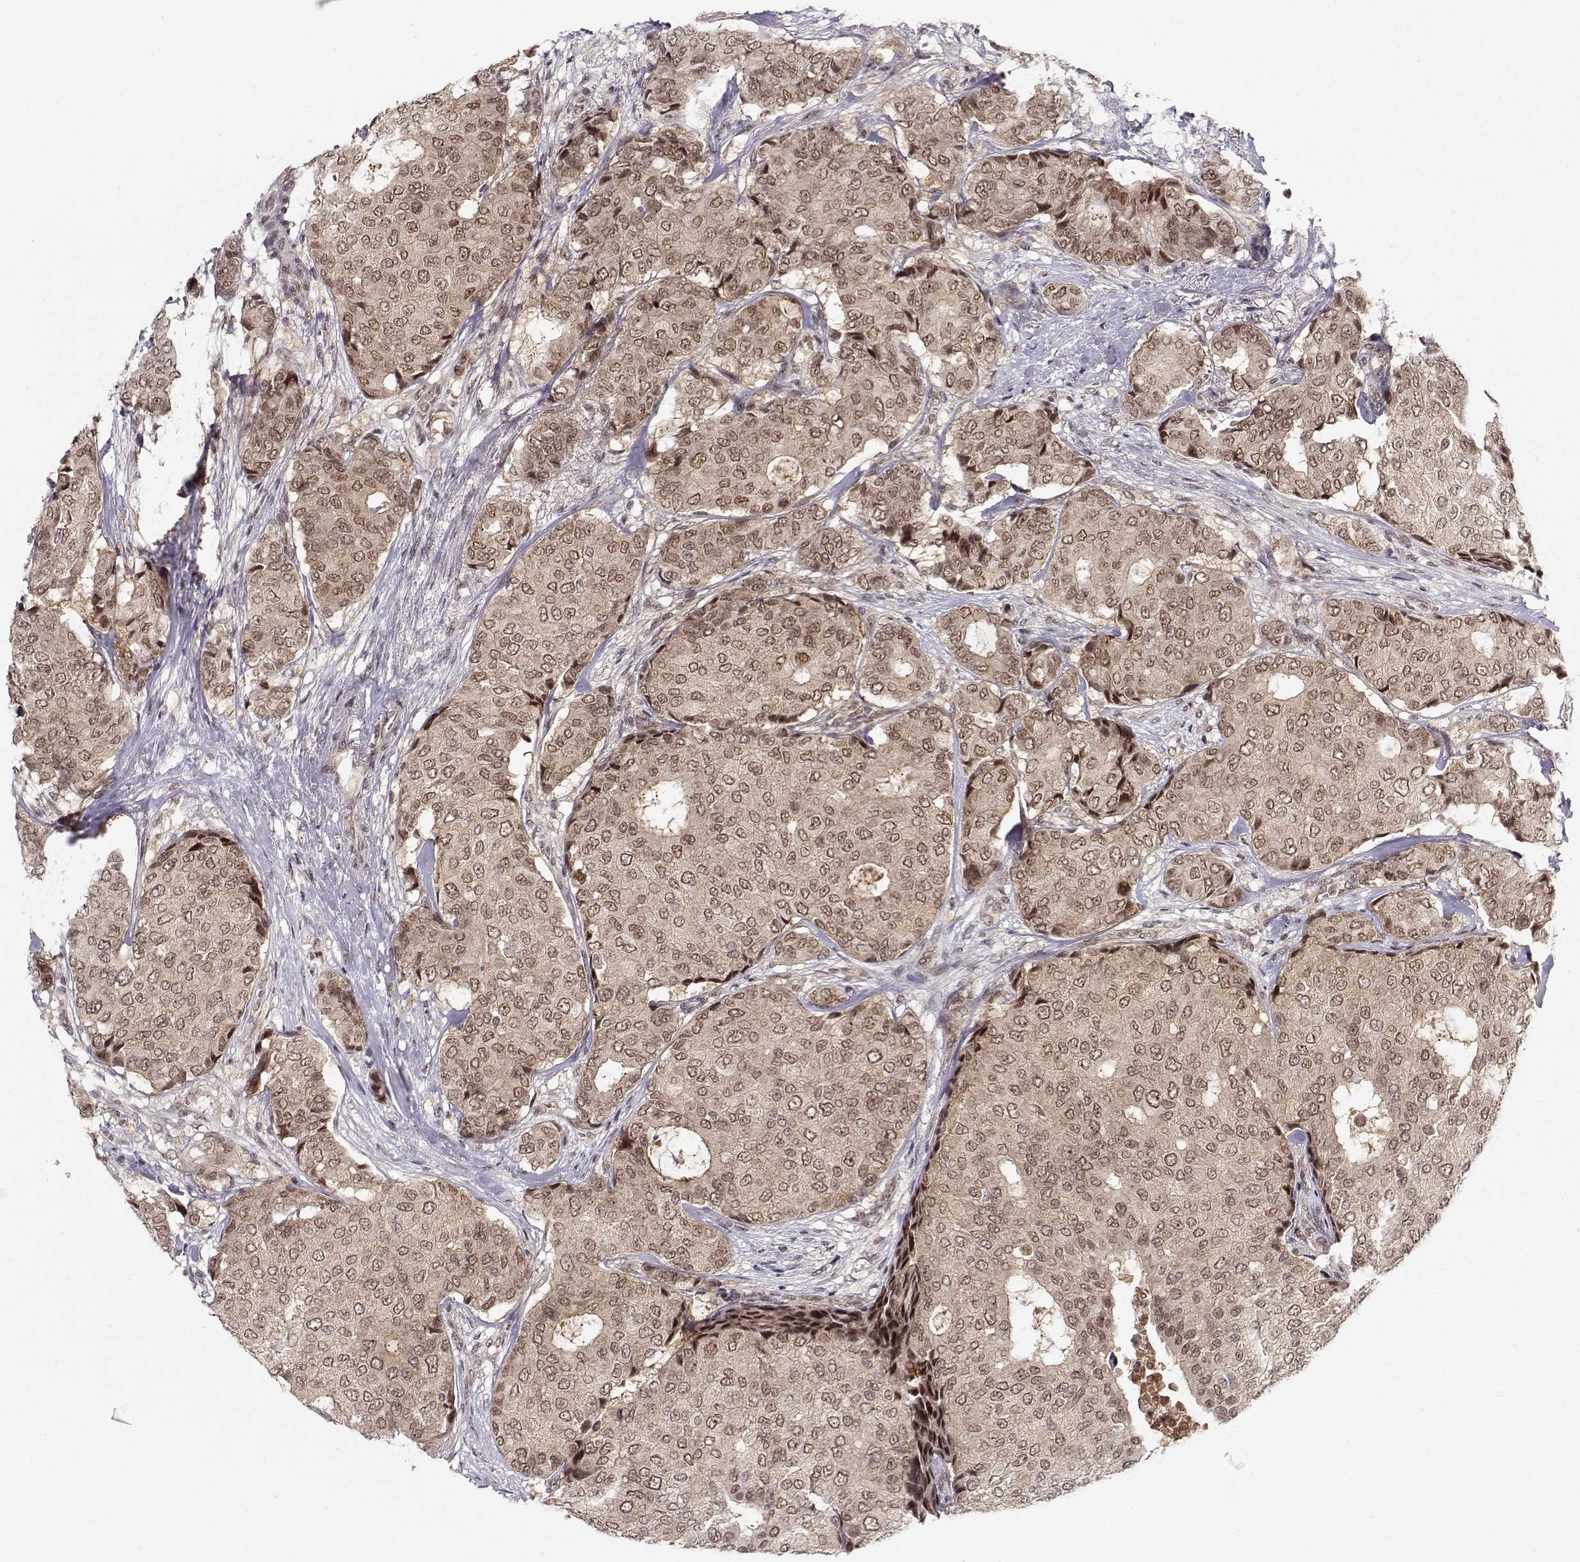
{"staining": {"intensity": "moderate", "quantity": ">75%", "location": "cytoplasmic/membranous,nuclear"}, "tissue": "breast cancer", "cell_type": "Tumor cells", "image_type": "cancer", "snomed": [{"axis": "morphology", "description": "Duct carcinoma"}, {"axis": "topography", "description": "Breast"}], "caption": "Infiltrating ductal carcinoma (breast) stained with IHC shows moderate cytoplasmic/membranous and nuclear staining in approximately >75% of tumor cells.", "gene": "CSNK2A1", "patient": {"sex": "female", "age": 75}}